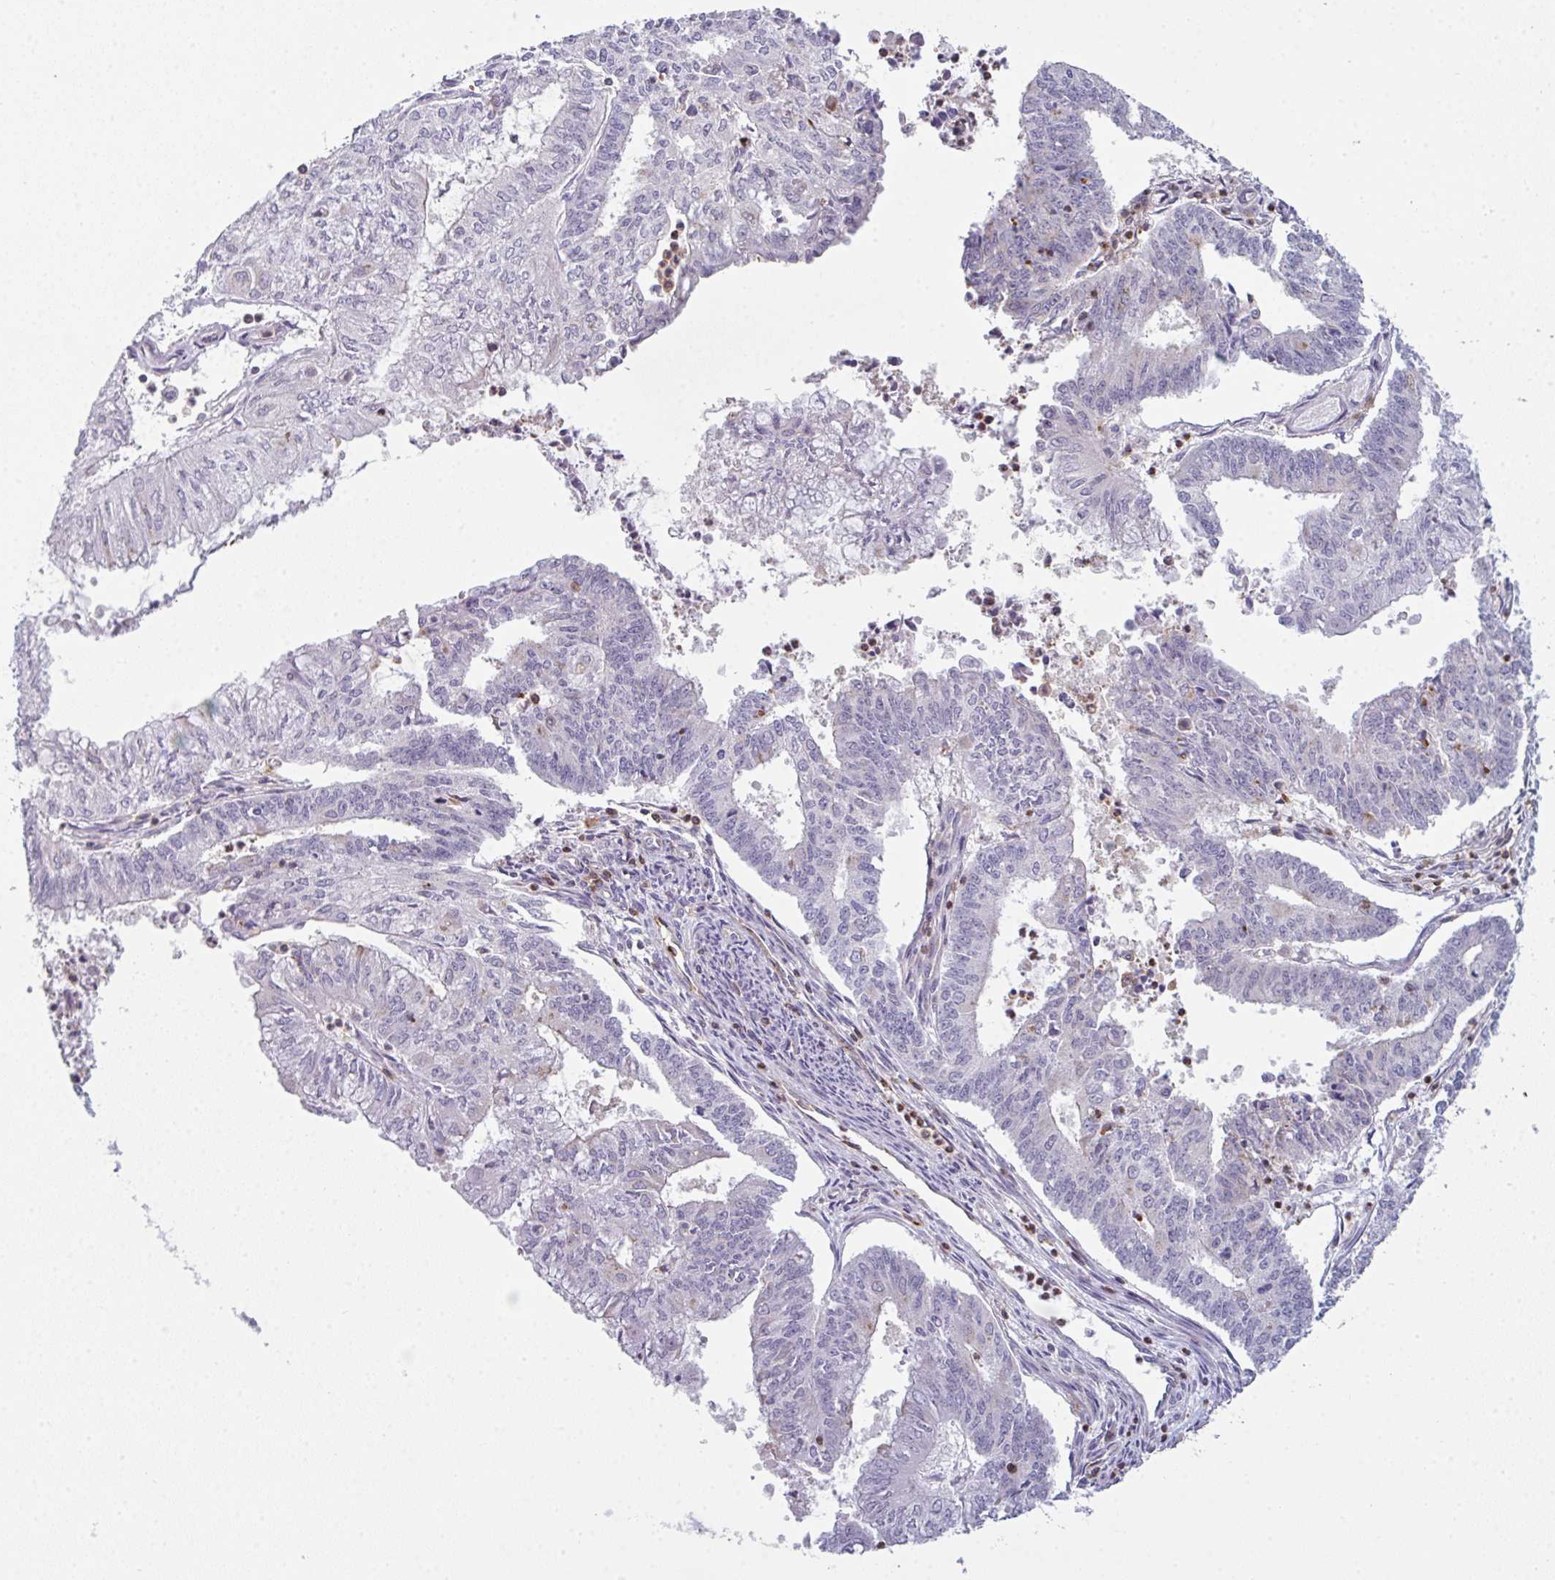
{"staining": {"intensity": "negative", "quantity": "none", "location": "none"}, "tissue": "endometrial cancer", "cell_type": "Tumor cells", "image_type": "cancer", "snomed": [{"axis": "morphology", "description": "Adenocarcinoma, NOS"}, {"axis": "topography", "description": "Endometrium"}], "caption": "Human endometrial cancer stained for a protein using IHC shows no positivity in tumor cells.", "gene": "CD80", "patient": {"sex": "female", "age": 61}}